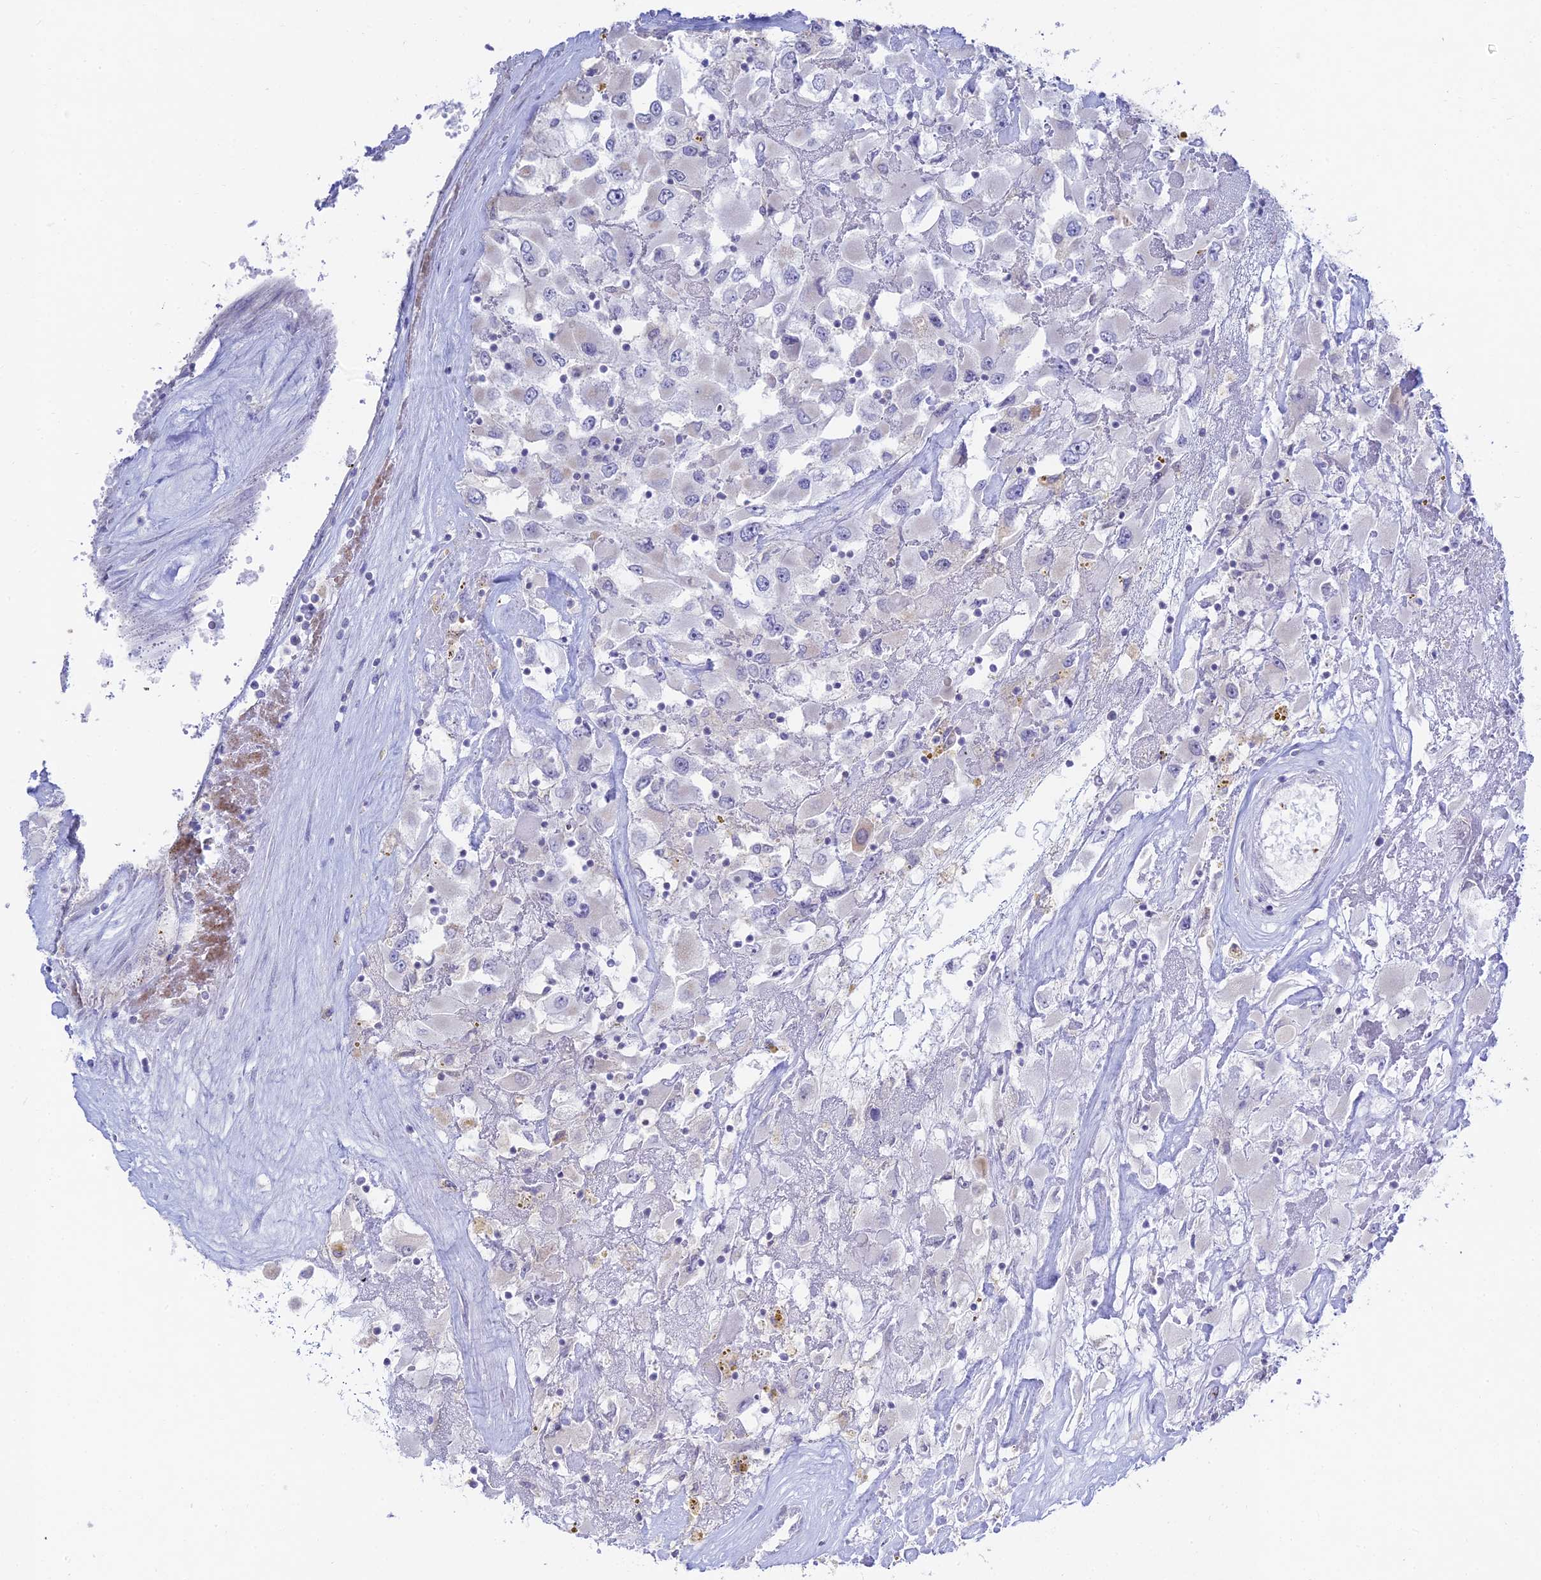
{"staining": {"intensity": "negative", "quantity": "none", "location": "none"}, "tissue": "renal cancer", "cell_type": "Tumor cells", "image_type": "cancer", "snomed": [{"axis": "morphology", "description": "Adenocarcinoma, NOS"}, {"axis": "topography", "description": "Kidney"}], "caption": "Histopathology image shows no protein staining in tumor cells of renal cancer (adenocarcinoma) tissue.", "gene": "TMEM40", "patient": {"sex": "female", "age": 52}}